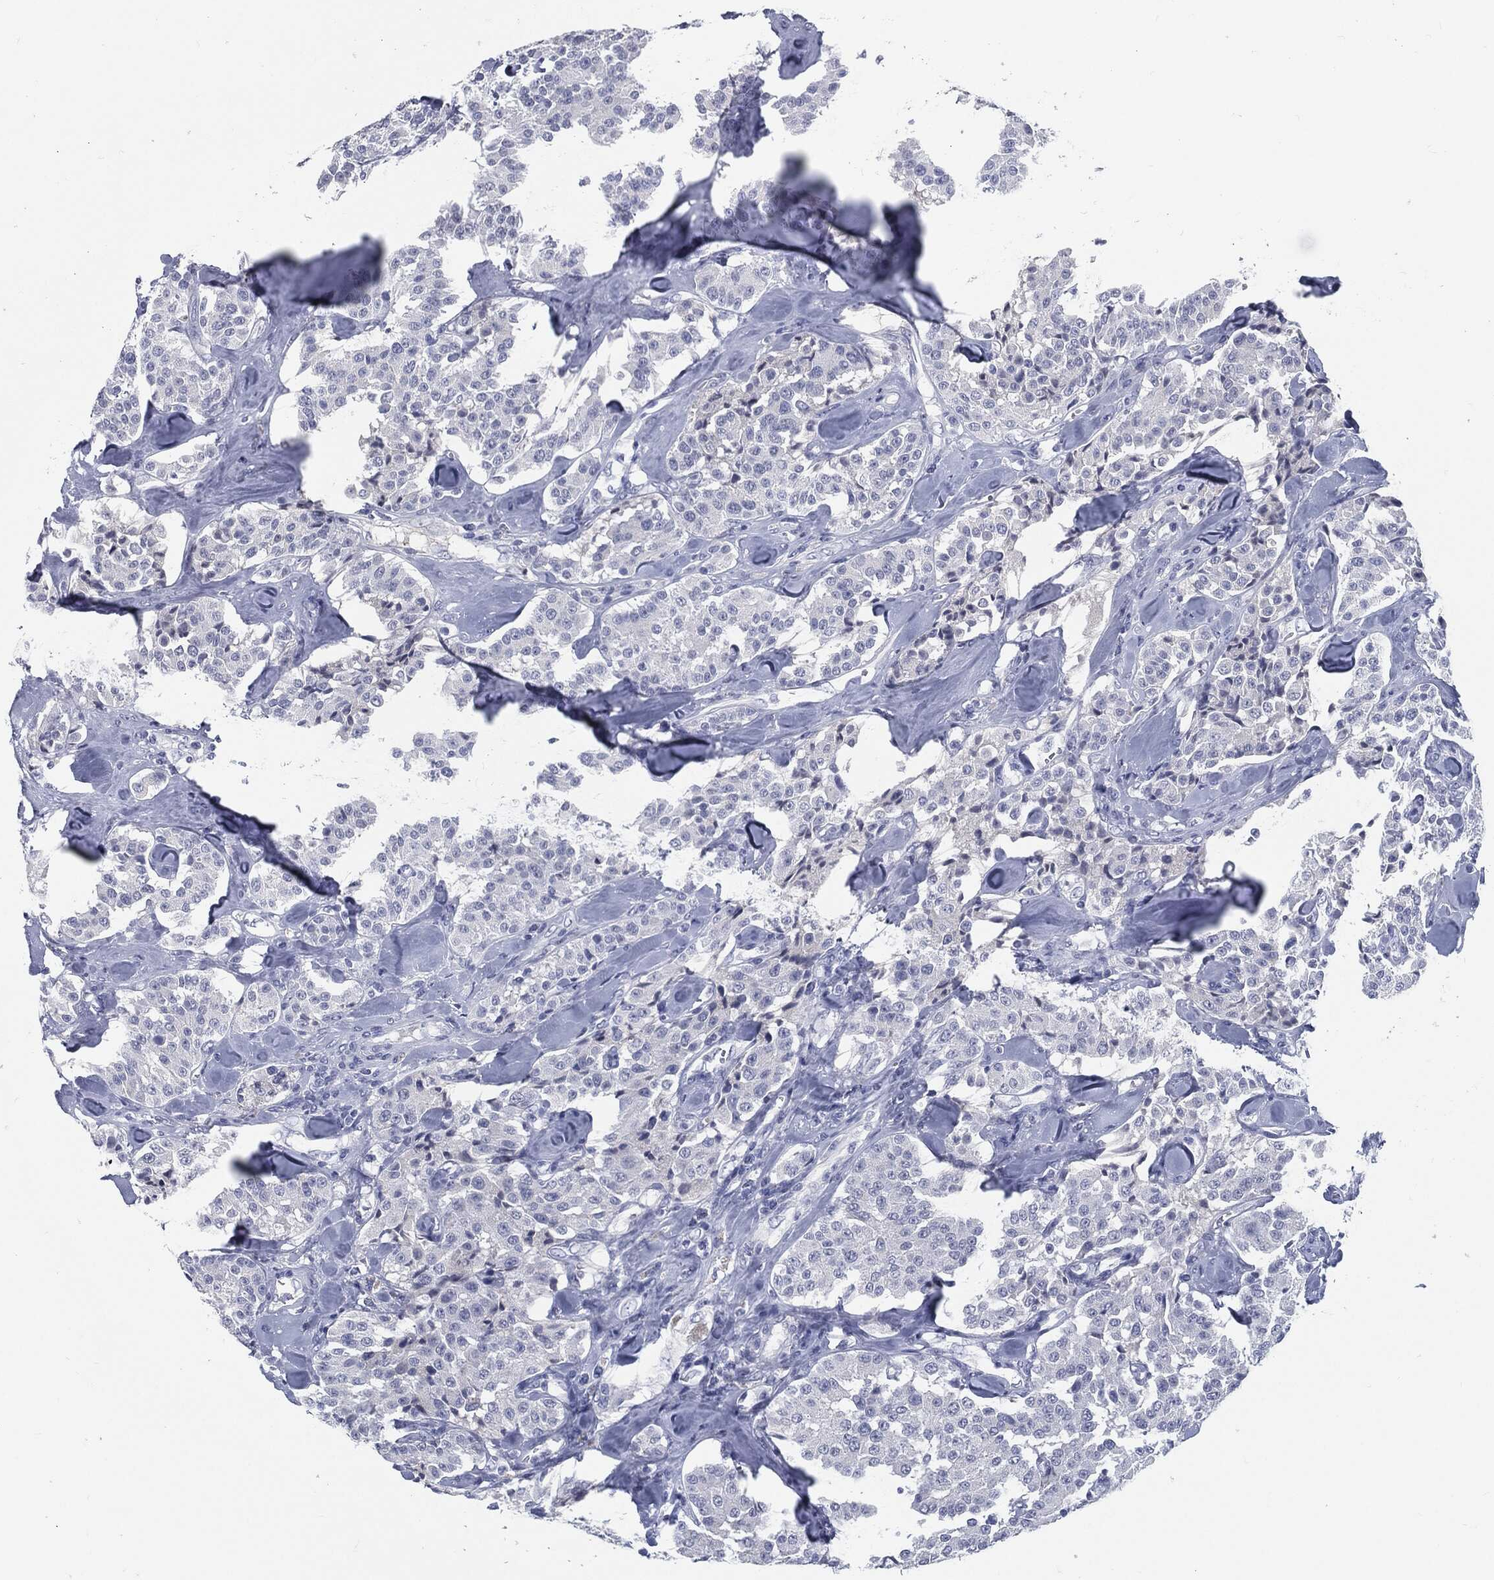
{"staining": {"intensity": "negative", "quantity": "none", "location": "none"}, "tissue": "carcinoid", "cell_type": "Tumor cells", "image_type": "cancer", "snomed": [{"axis": "morphology", "description": "Carcinoid, malignant, NOS"}, {"axis": "topography", "description": "Pancreas"}], "caption": "A micrograph of carcinoid stained for a protein exhibits no brown staining in tumor cells.", "gene": "MST1", "patient": {"sex": "male", "age": 41}}